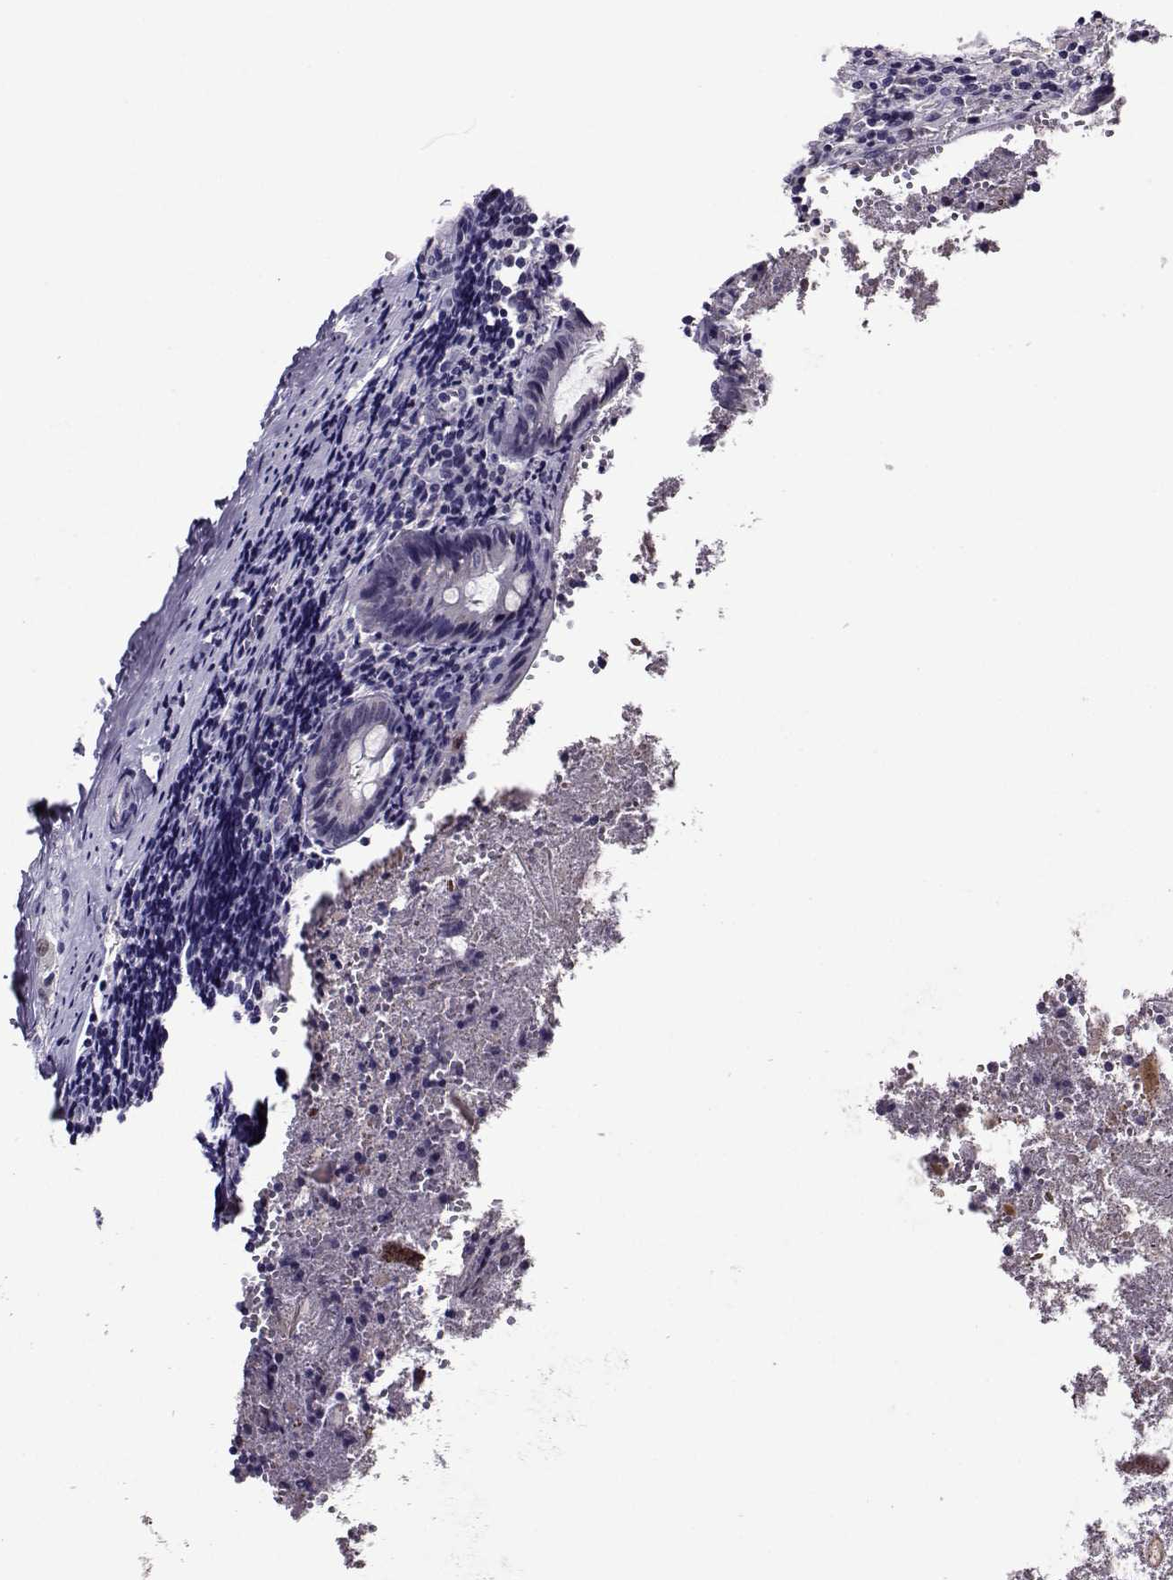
{"staining": {"intensity": "strong", "quantity": "<25%", "location": "cytoplasmic/membranous"}, "tissue": "appendix", "cell_type": "Glandular cells", "image_type": "normal", "snomed": [{"axis": "morphology", "description": "Normal tissue, NOS"}, {"axis": "topography", "description": "Appendix"}], "caption": "Immunohistochemistry (DAB) staining of normal human appendix reveals strong cytoplasmic/membranous protein expression in approximately <25% of glandular cells.", "gene": "DDX20", "patient": {"sex": "female", "age": 23}}